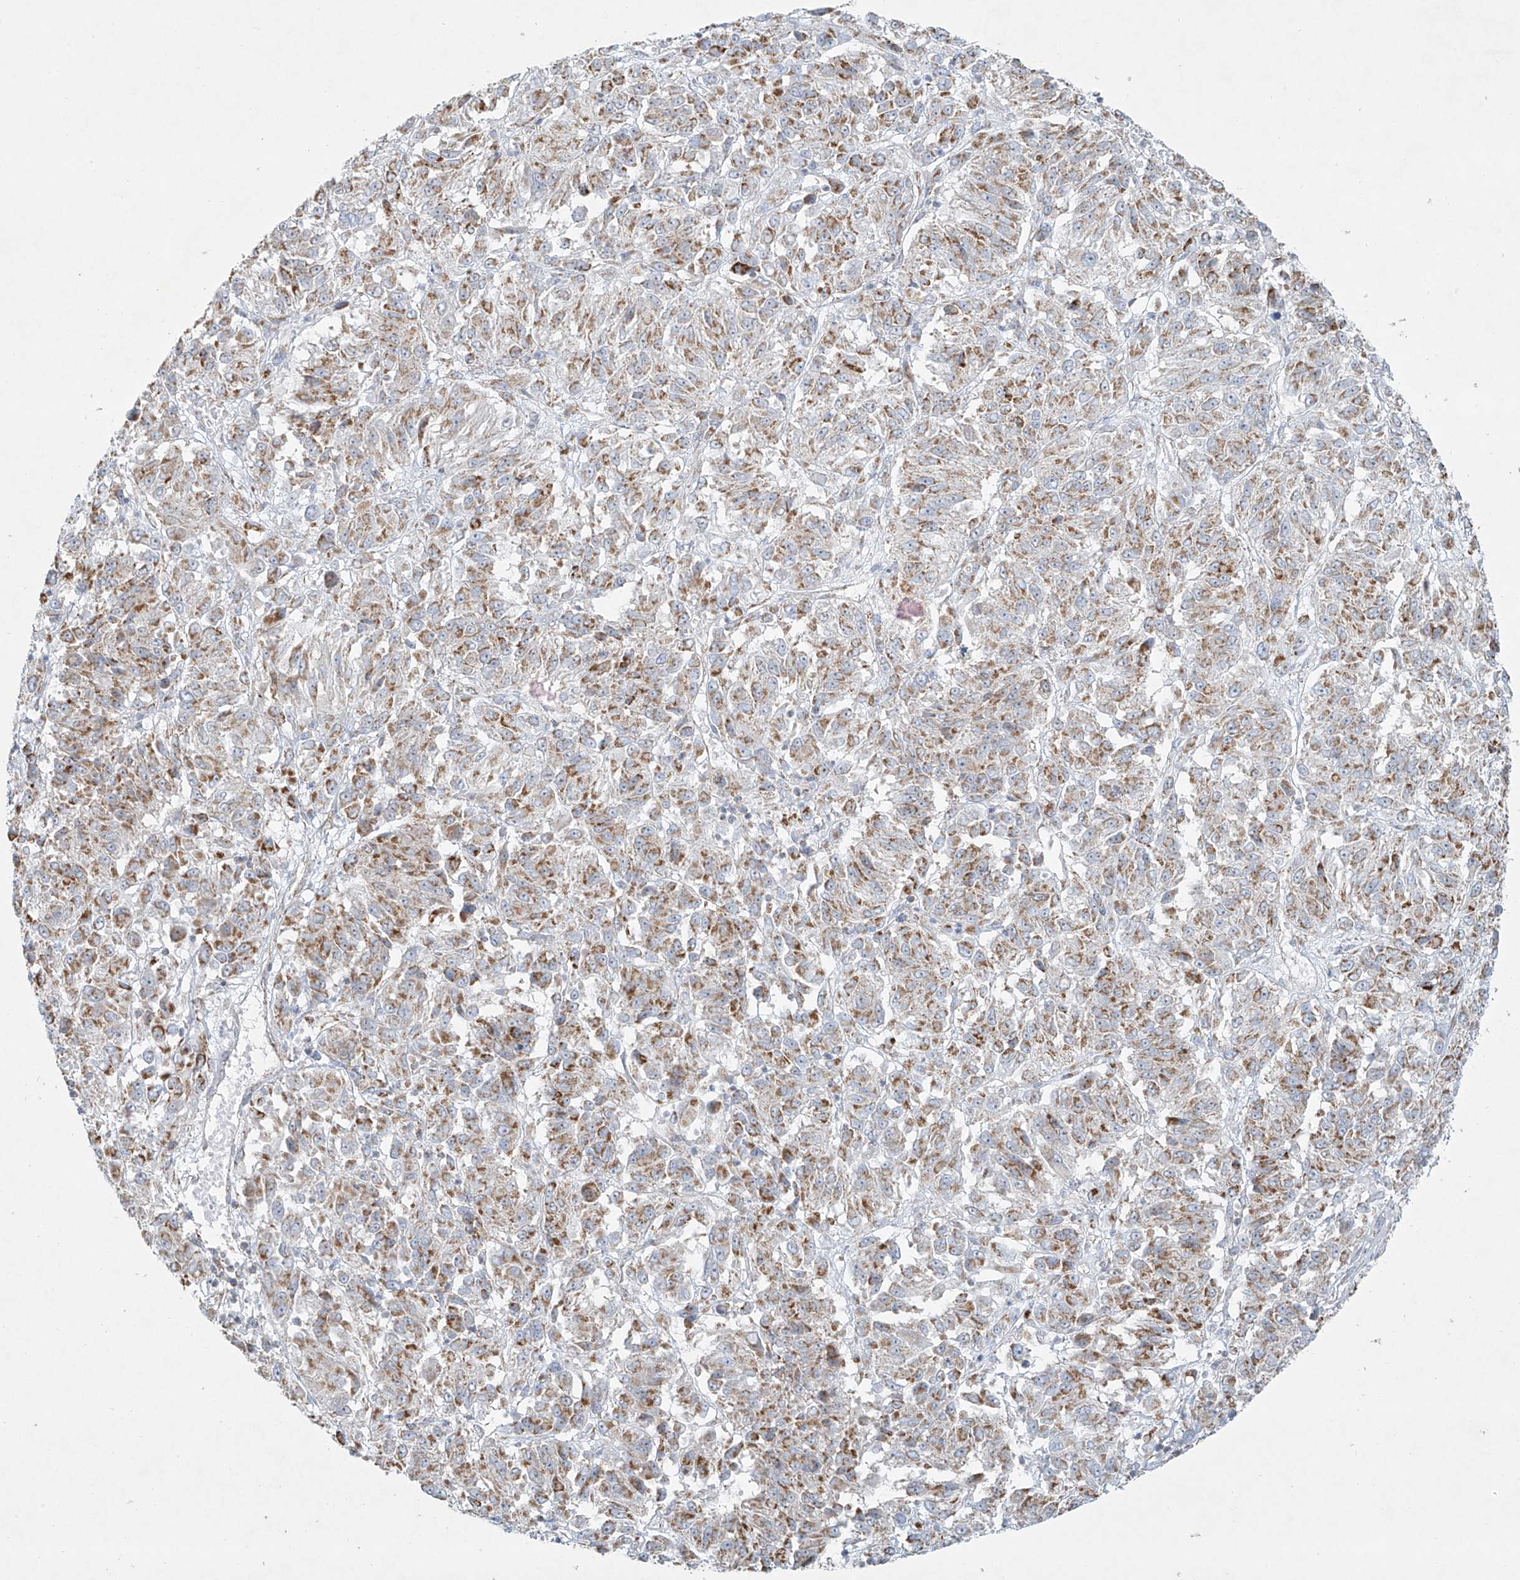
{"staining": {"intensity": "moderate", "quantity": ">75%", "location": "cytoplasmic/membranous"}, "tissue": "melanoma", "cell_type": "Tumor cells", "image_type": "cancer", "snomed": [{"axis": "morphology", "description": "Malignant melanoma, Metastatic site"}, {"axis": "topography", "description": "Lung"}], "caption": "IHC (DAB (3,3'-diaminobenzidine)) staining of malignant melanoma (metastatic site) demonstrates moderate cytoplasmic/membranous protein staining in approximately >75% of tumor cells. The staining is performed using DAB brown chromogen to label protein expression. The nuclei are counter-stained blue using hematoxylin.", "gene": "SMDT1", "patient": {"sex": "male", "age": 64}}